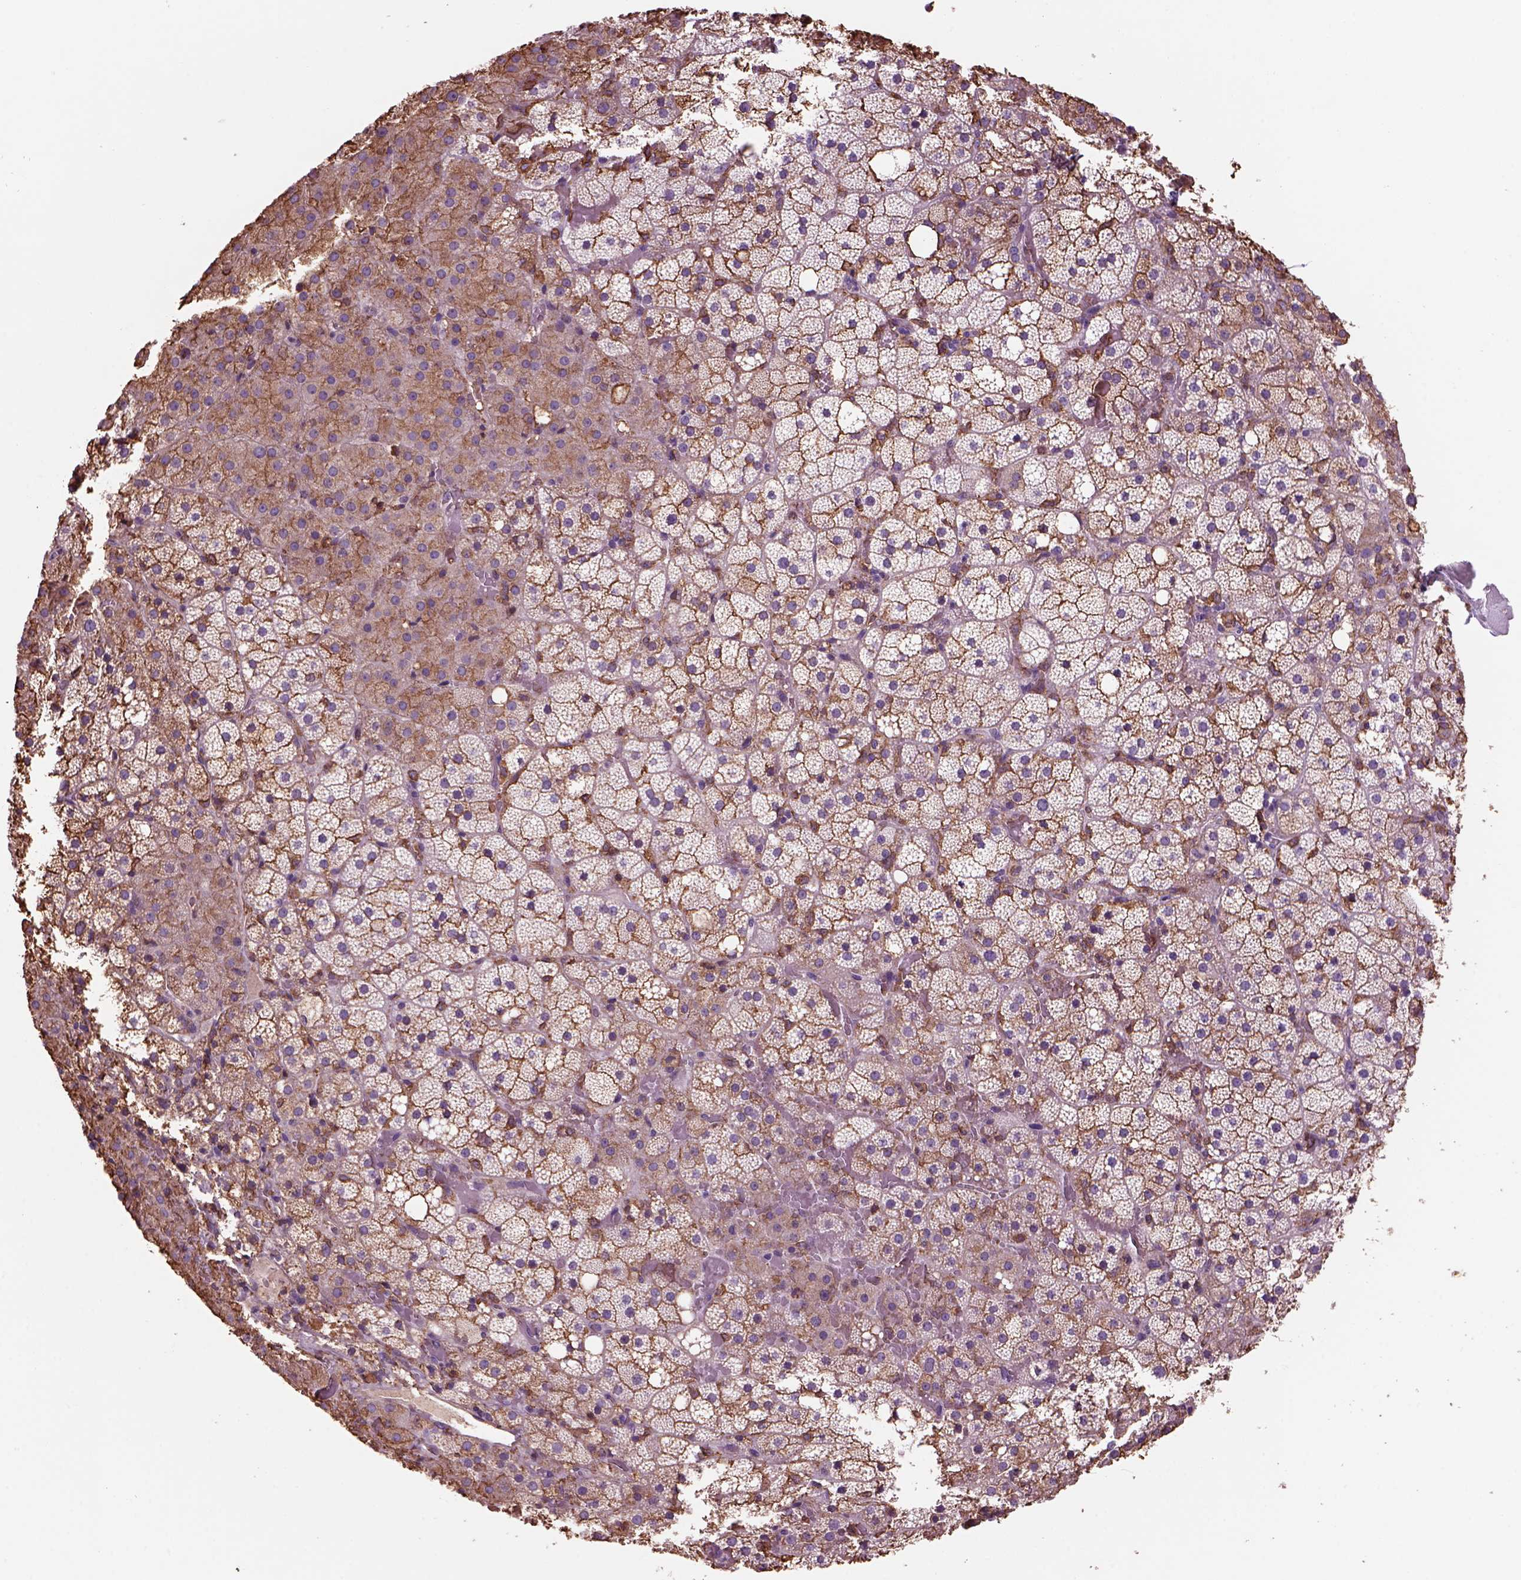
{"staining": {"intensity": "moderate", "quantity": "<25%", "location": "cytoplasmic/membranous"}, "tissue": "adrenal gland", "cell_type": "Glandular cells", "image_type": "normal", "snomed": [{"axis": "morphology", "description": "Normal tissue, NOS"}, {"axis": "topography", "description": "Adrenal gland"}], "caption": "Immunohistochemistry (IHC) histopathology image of normal adrenal gland: adrenal gland stained using immunohistochemistry shows low levels of moderate protein expression localized specifically in the cytoplasmic/membranous of glandular cells, appearing as a cytoplasmic/membranous brown color.", "gene": "CD14", "patient": {"sex": "male", "age": 53}}